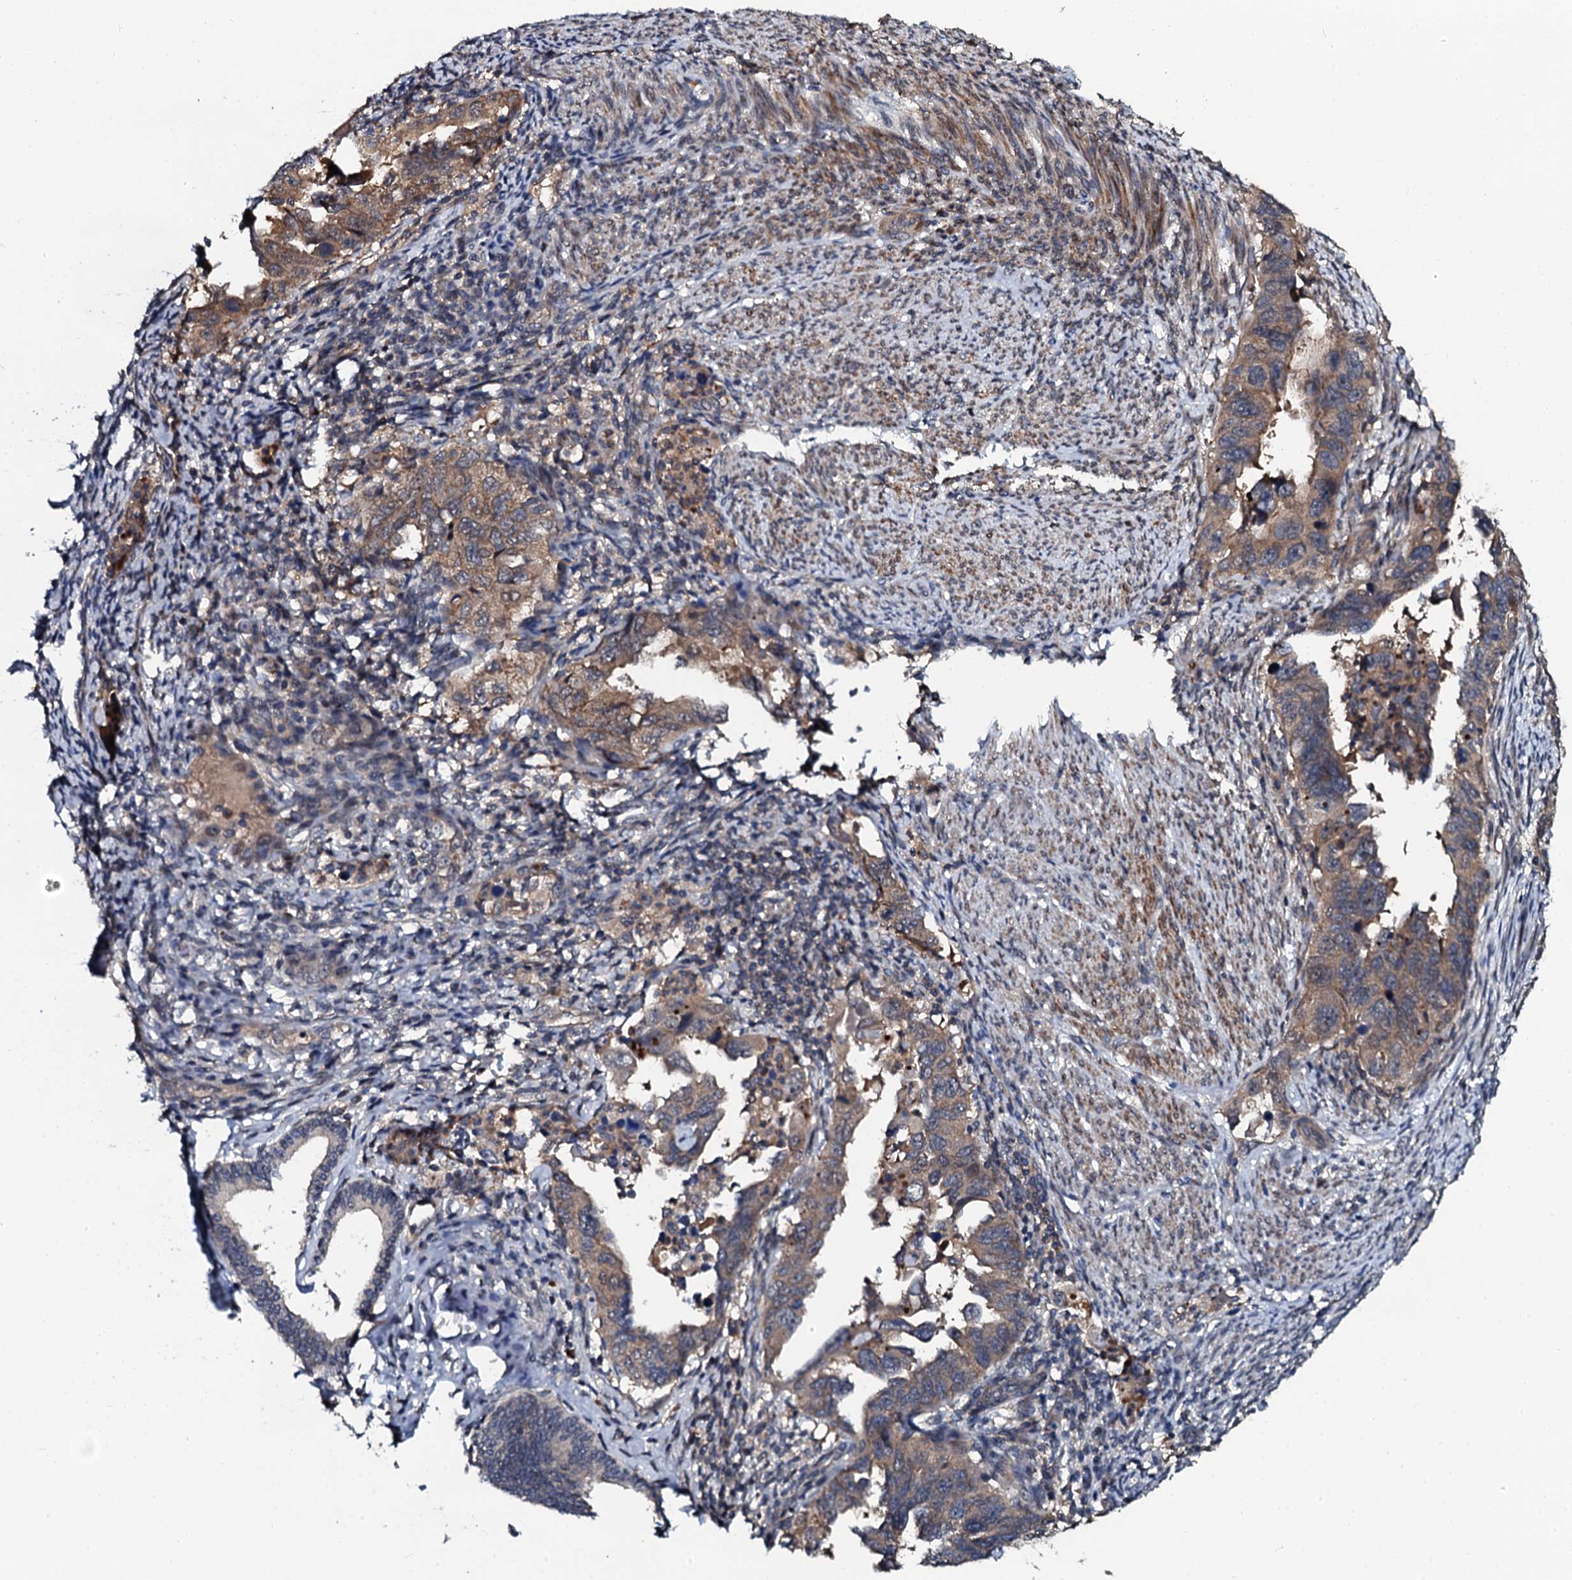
{"staining": {"intensity": "moderate", "quantity": ">75%", "location": "cytoplasmic/membranous"}, "tissue": "endometrial cancer", "cell_type": "Tumor cells", "image_type": "cancer", "snomed": [{"axis": "morphology", "description": "Adenocarcinoma, NOS"}, {"axis": "topography", "description": "Endometrium"}], "caption": "Adenocarcinoma (endometrial) stained for a protein reveals moderate cytoplasmic/membranous positivity in tumor cells. Using DAB (3,3'-diaminobenzidine) (brown) and hematoxylin (blue) stains, captured at high magnification using brightfield microscopy.", "gene": "N4BP1", "patient": {"sex": "female", "age": 65}}